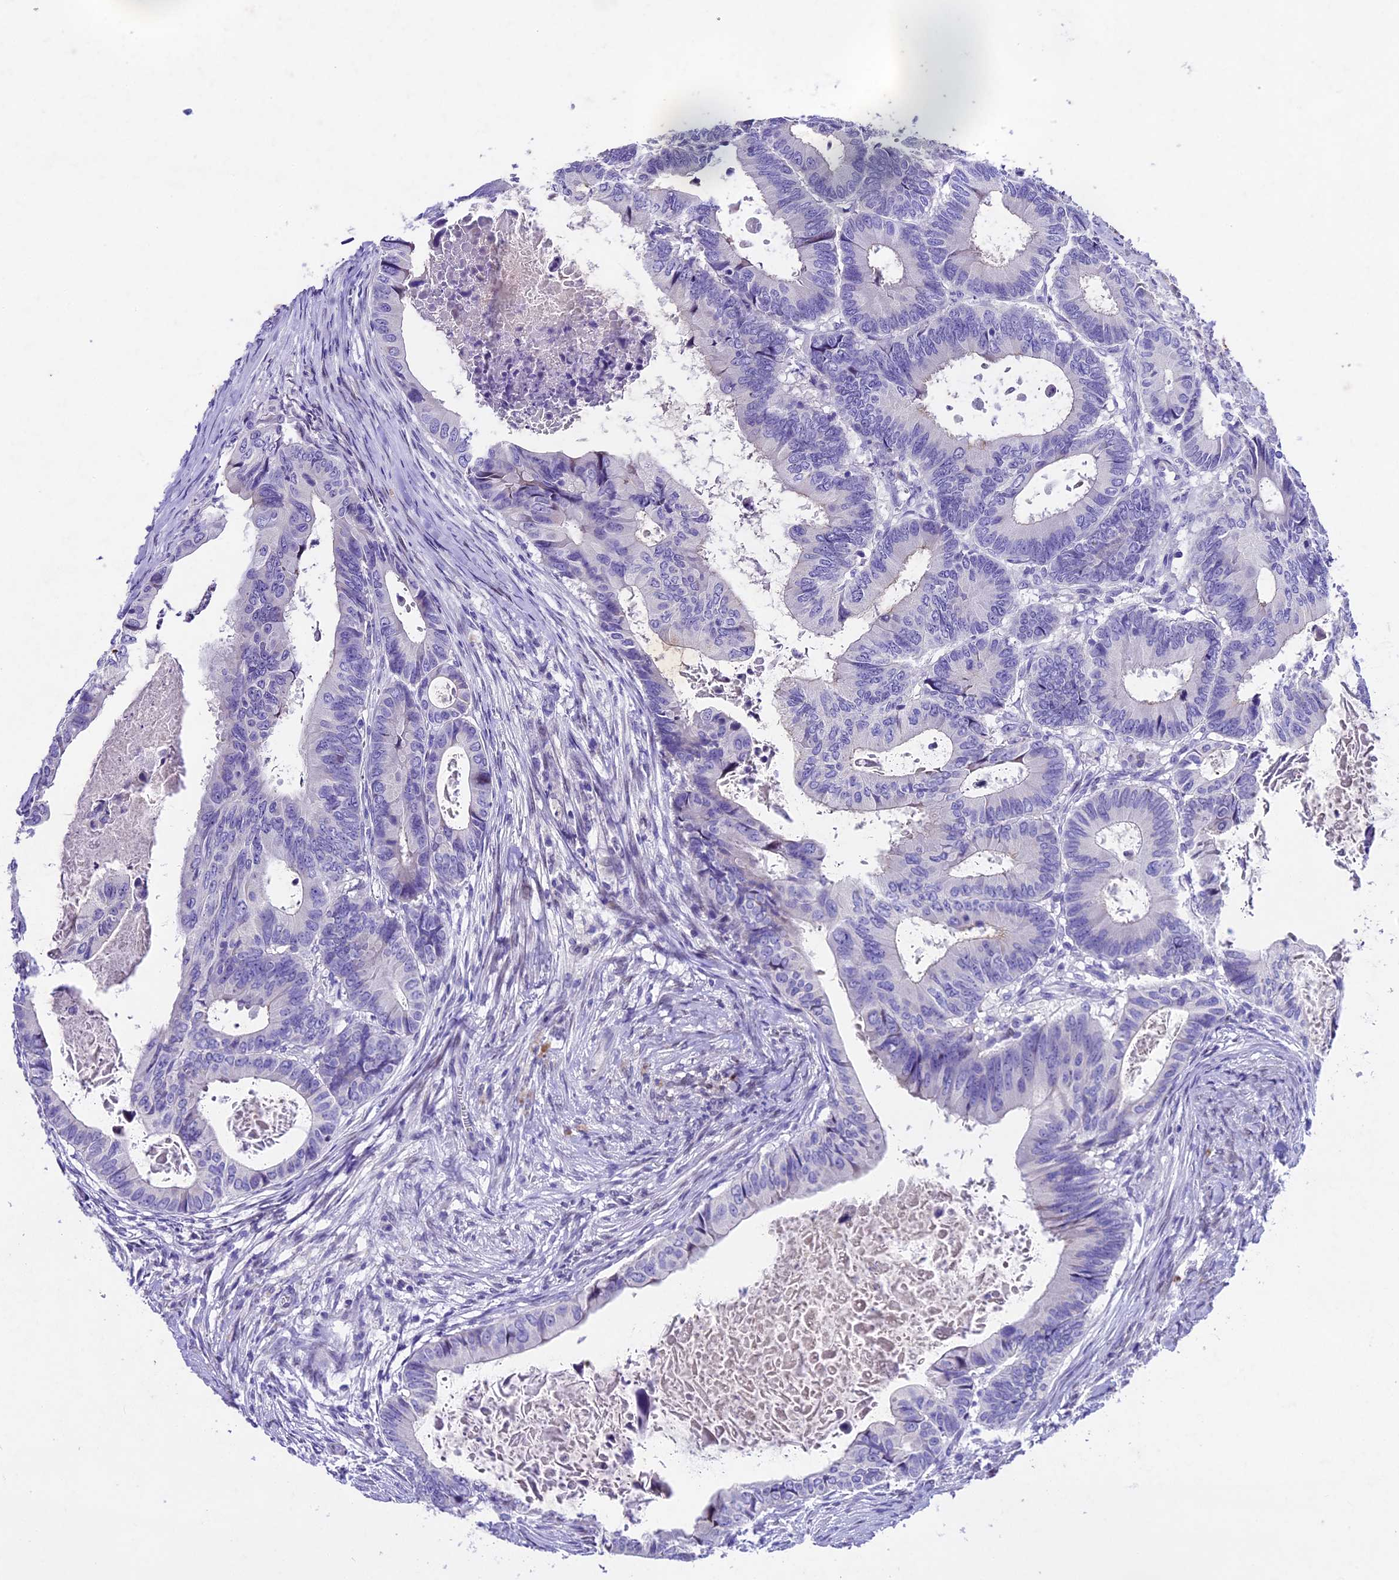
{"staining": {"intensity": "negative", "quantity": "none", "location": "none"}, "tissue": "colorectal cancer", "cell_type": "Tumor cells", "image_type": "cancer", "snomed": [{"axis": "morphology", "description": "Adenocarcinoma, NOS"}, {"axis": "topography", "description": "Colon"}], "caption": "DAB immunohistochemical staining of colorectal adenocarcinoma exhibits no significant expression in tumor cells. (Stains: DAB (3,3'-diaminobenzidine) immunohistochemistry with hematoxylin counter stain, Microscopy: brightfield microscopy at high magnification).", "gene": "IFT140", "patient": {"sex": "male", "age": 85}}